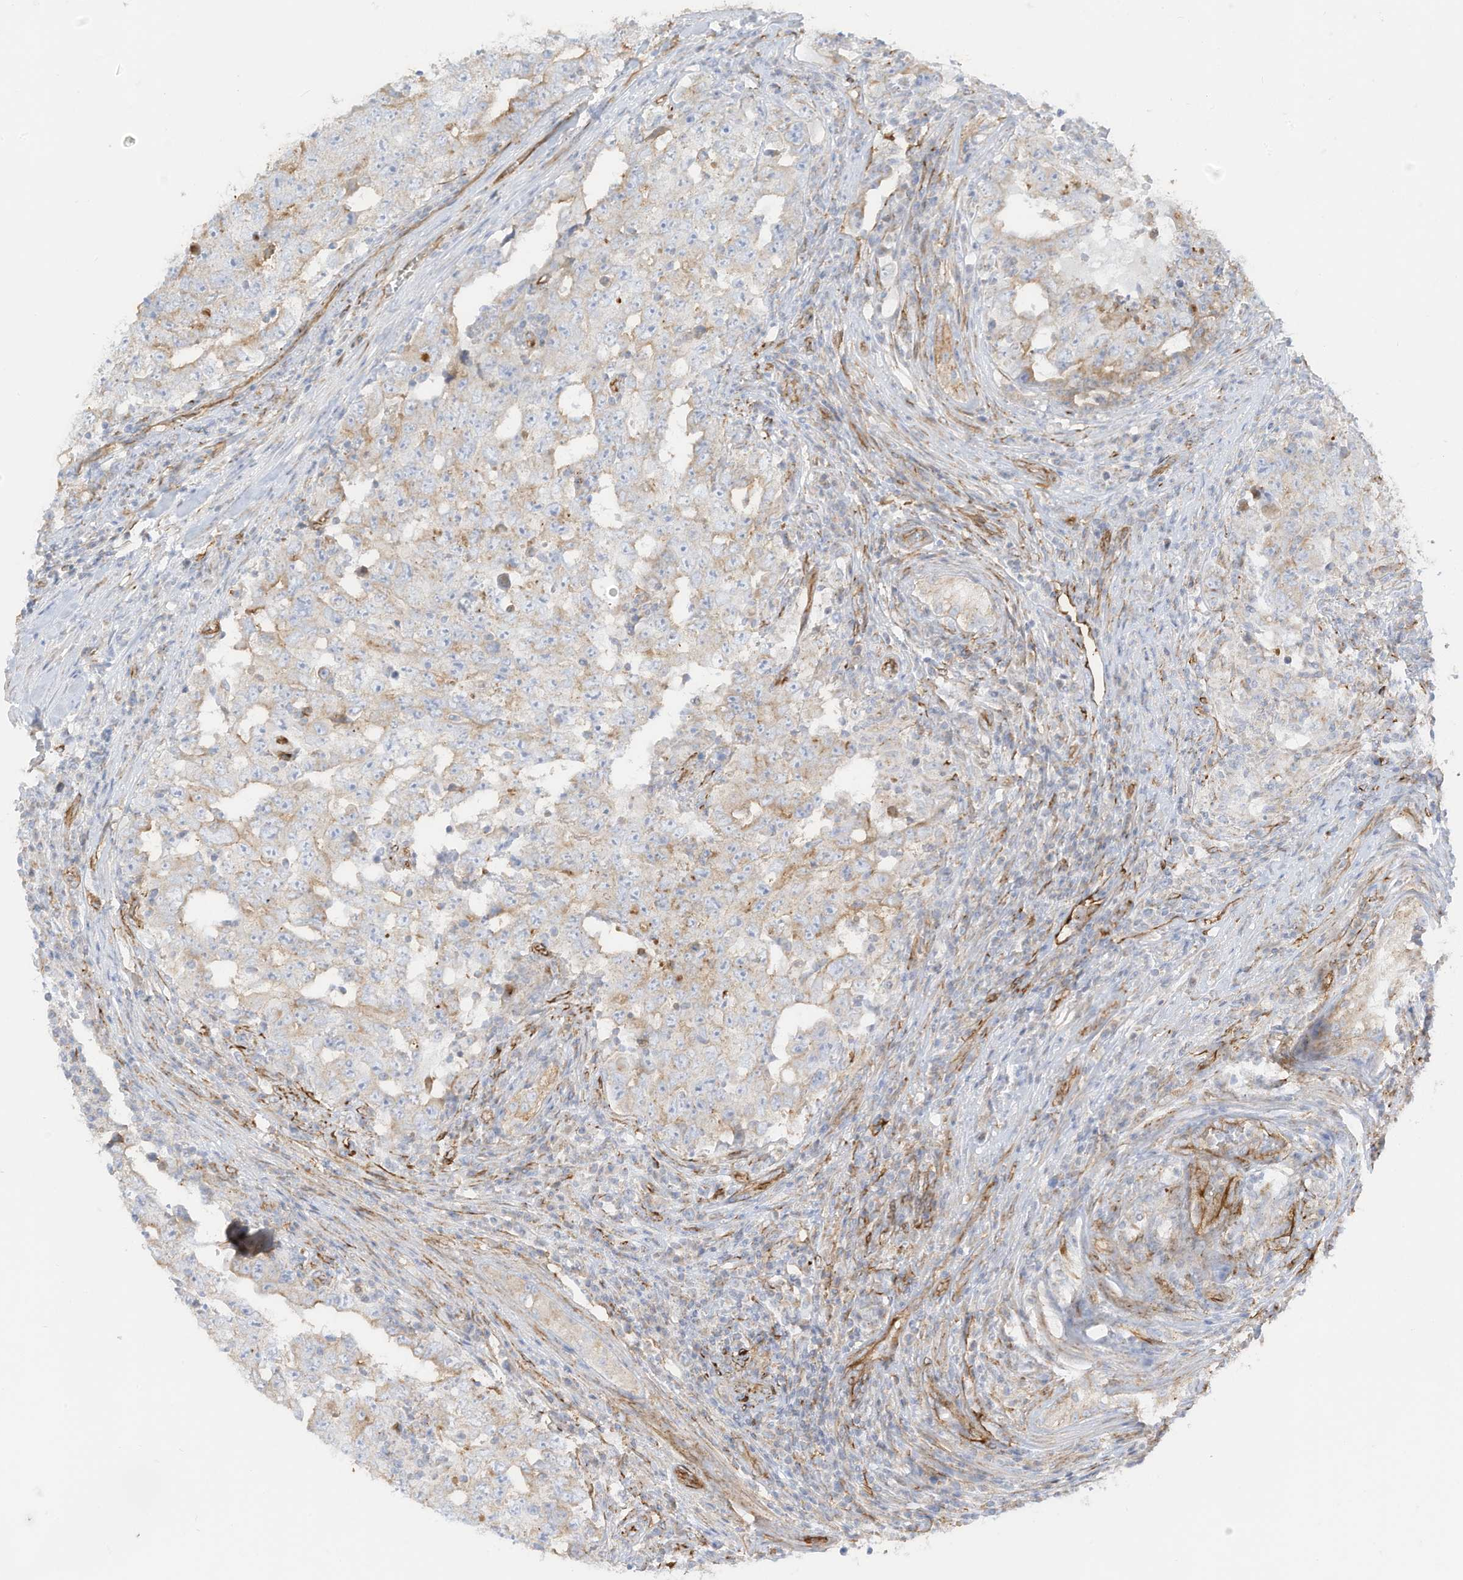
{"staining": {"intensity": "negative", "quantity": "none", "location": "none"}, "tissue": "testis cancer", "cell_type": "Tumor cells", "image_type": "cancer", "snomed": [{"axis": "morphology", "description": "Carcinoma, Embryonal, NOS"}, {"axis": "topography", "description": "Testis"}], "caption": "This photomicrograph is of testis embryonal carcinoma stained with immunohistochemistry to label a protein in brown with the nuclei are counter-stained blue. There is no staining in tumor cells.", "gene": "ABCB7", "patient": {"sex": "male", "age": 26}}